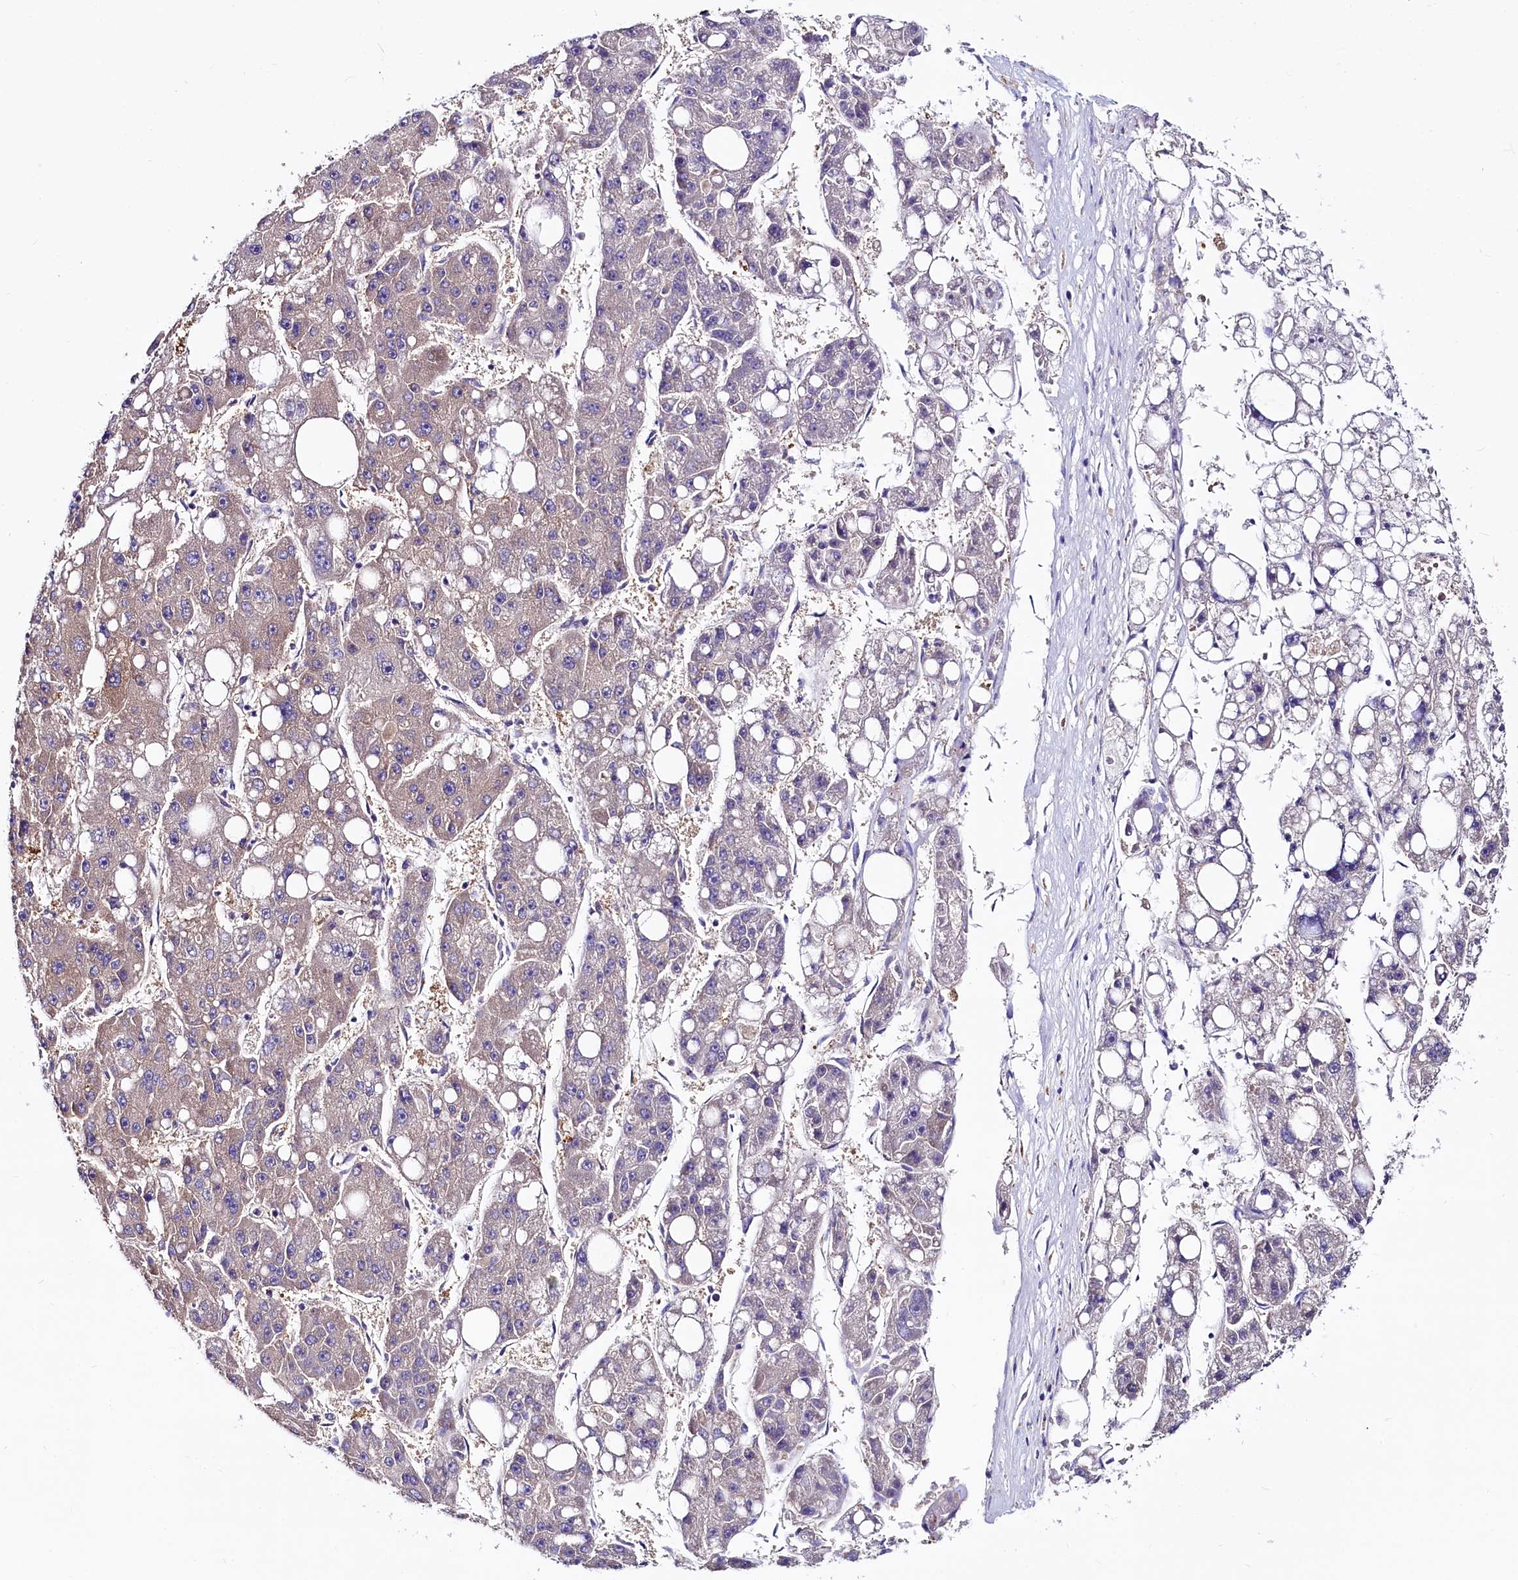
{"staining": {"intensity": "negative", "quantity": "none", "location": "none"}, "tissue": "liver cancer", "cell_type": "Tumor cells", "image_type": "cancer", "snomed": [{"axis": "morphology", "description": "Carcinoma, Hepatocellular, NOS"}, {"axis": "topography", "description": "Liver"}], "caption": "Protein analysis of liver hepatocellular carcinoma shows no significant positivity in tumor cells.", "gene": "QARS1", "patient": {"sex": "female", "age": 61}}